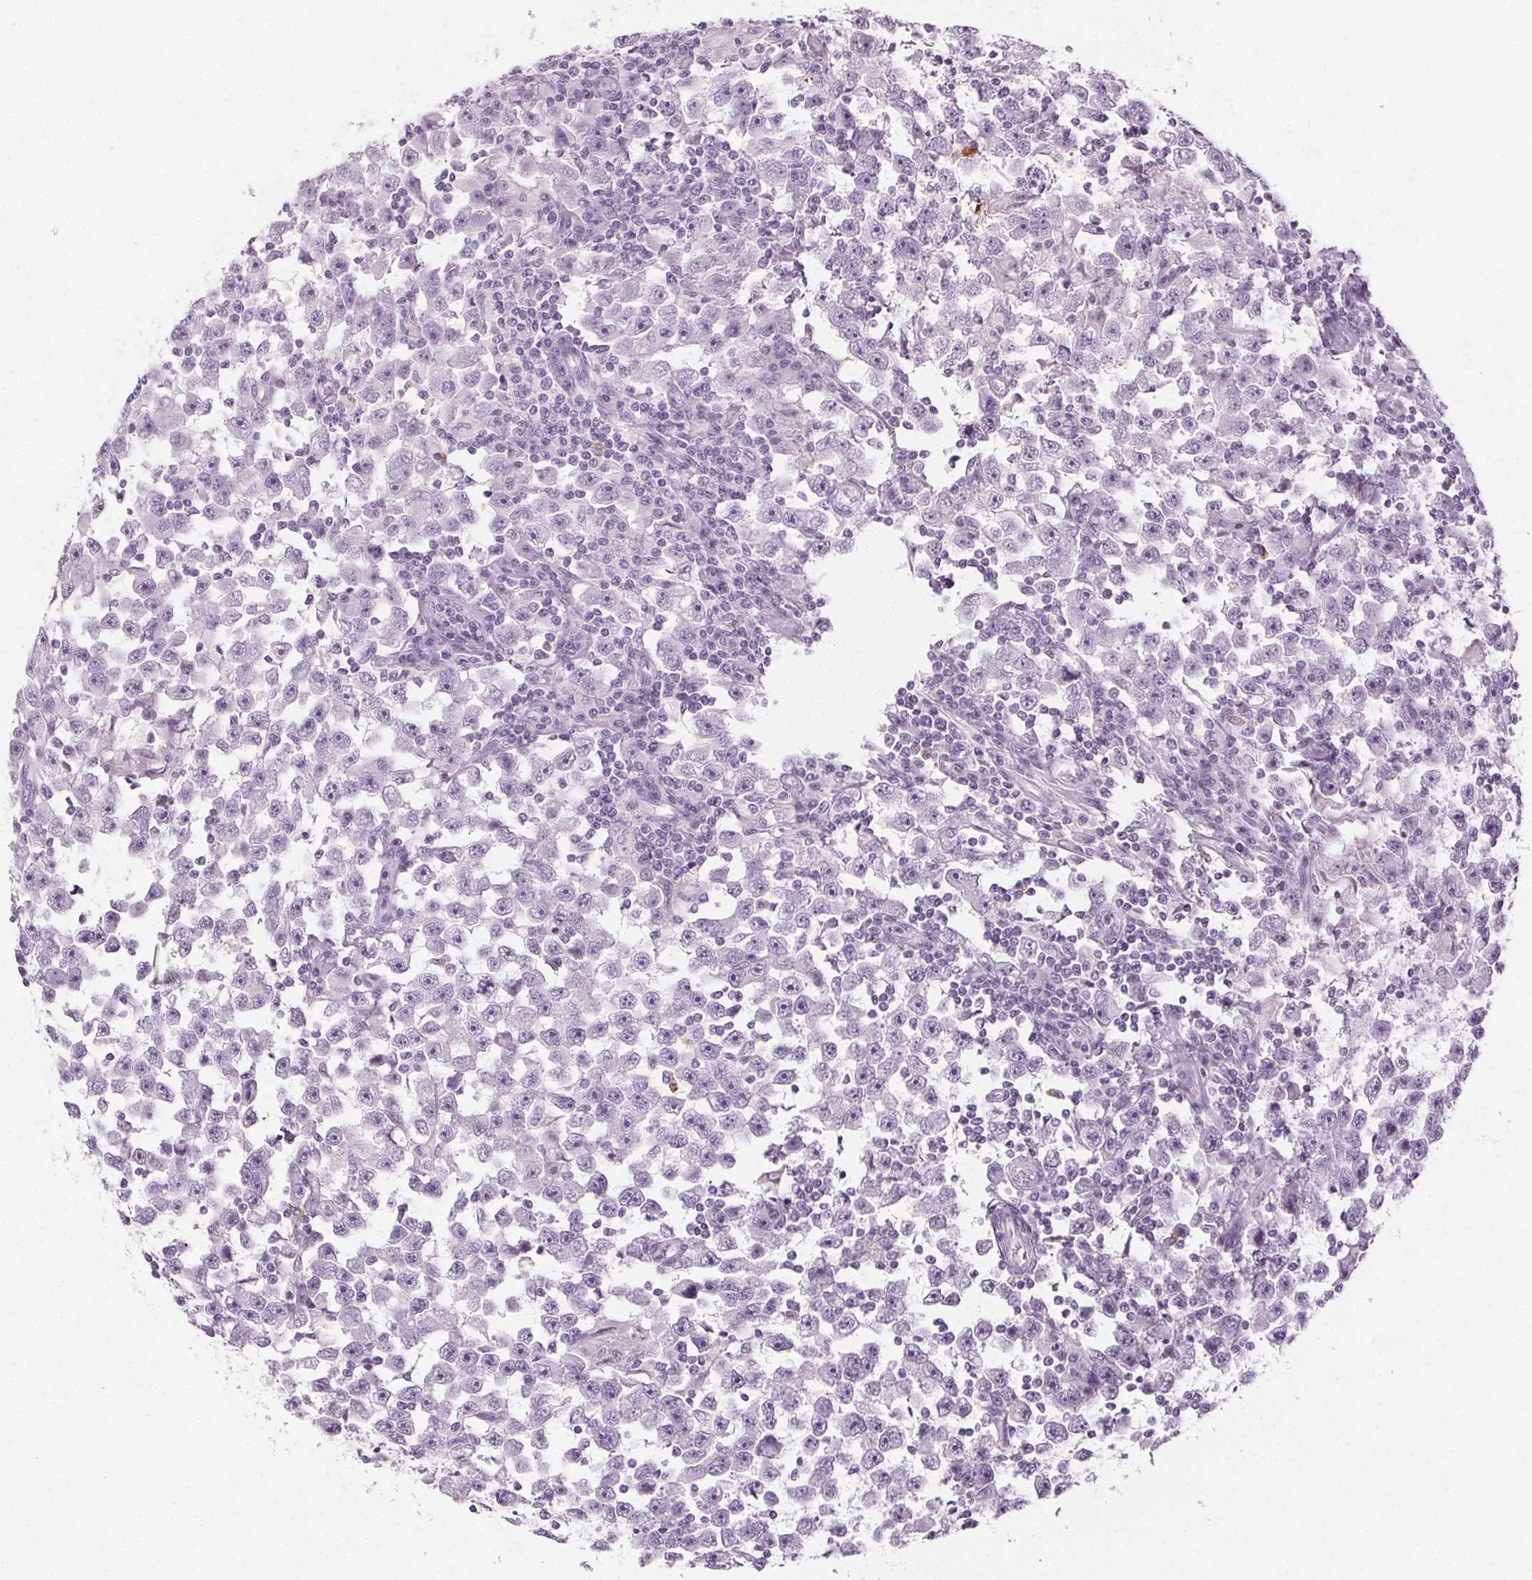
{"staining": {"intensity": "negative", "quantity": "none", "location": "none"}, "tissue": "testis cancer", "cell_type": "Tumor cells", "image_type": "cancer", "snomed": [{"axis": "morphology", "description": "Seminoma, NOS"}, {"axis": "topography", "description": "Testis"}], "caption": "Immunohistochemistry (IHC) histopathology image of testis seminoma stained for a protein (brown), which displays no expression in tumor cells. (DAB (3,3'-diaminobenzidine) IHC, high magnification).", "gene": "MPO", "patient": {"sex": "male", "age": 33}}